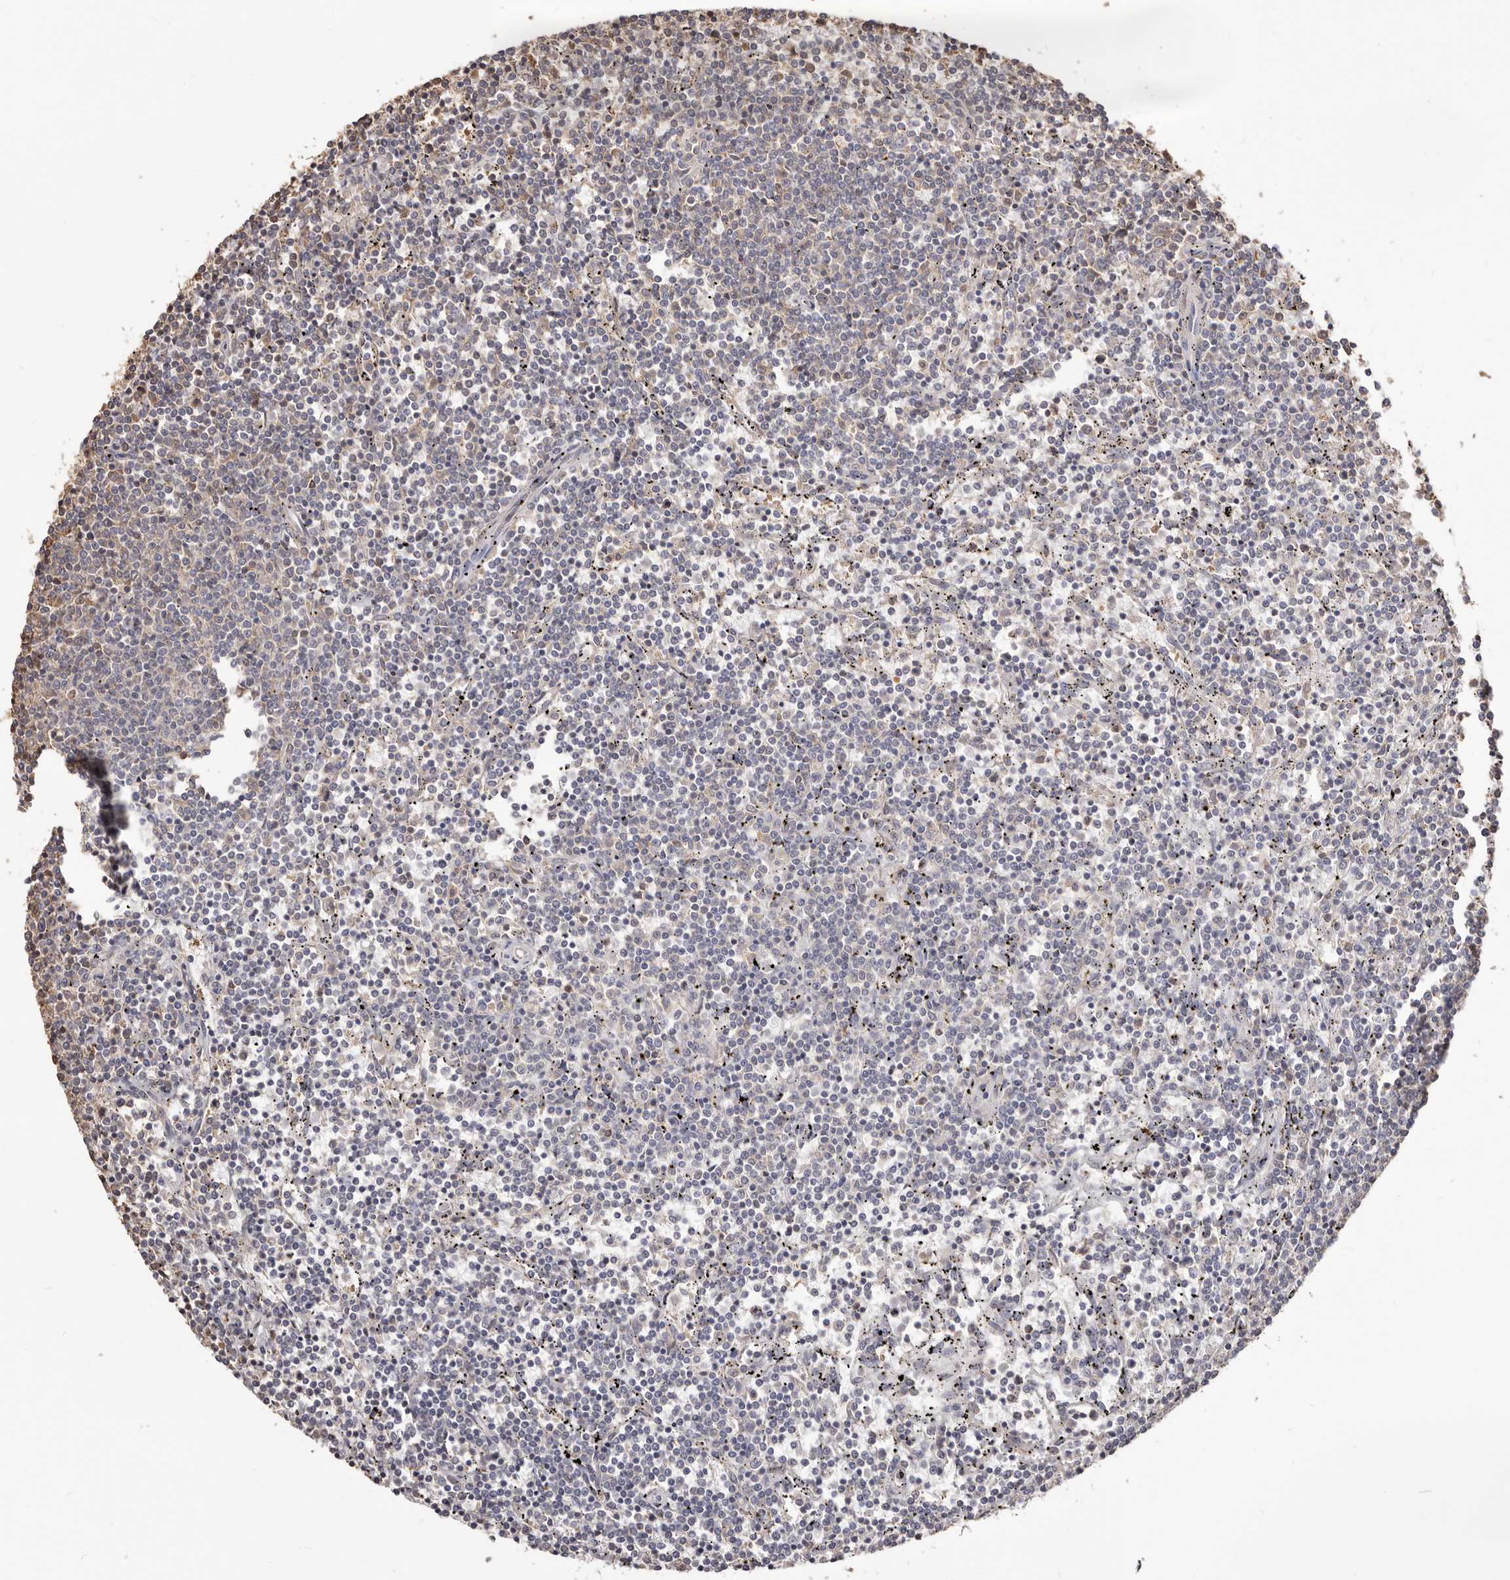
{"staining": {"intensity": "negative", "quantity": "none", "location": "none"}, "tissue": "lymphoma", "cell_type": "Tumor cells", "image_type": "cancer", "snomed": [{"axis": "morphology", "description": "Malignant lymphoma, non-Hodgkin's type, Low grade"}, {"axis": "topography", "description": "Spleen"}], "caption": "This photomicrograph is of lymphoma stained with IHC to label a protein in brown with the nuclei are counter-stained blue. There is no staining in tumor cells.", "gene": "PKM", "patient": {"sex": "female", "age": 50}}